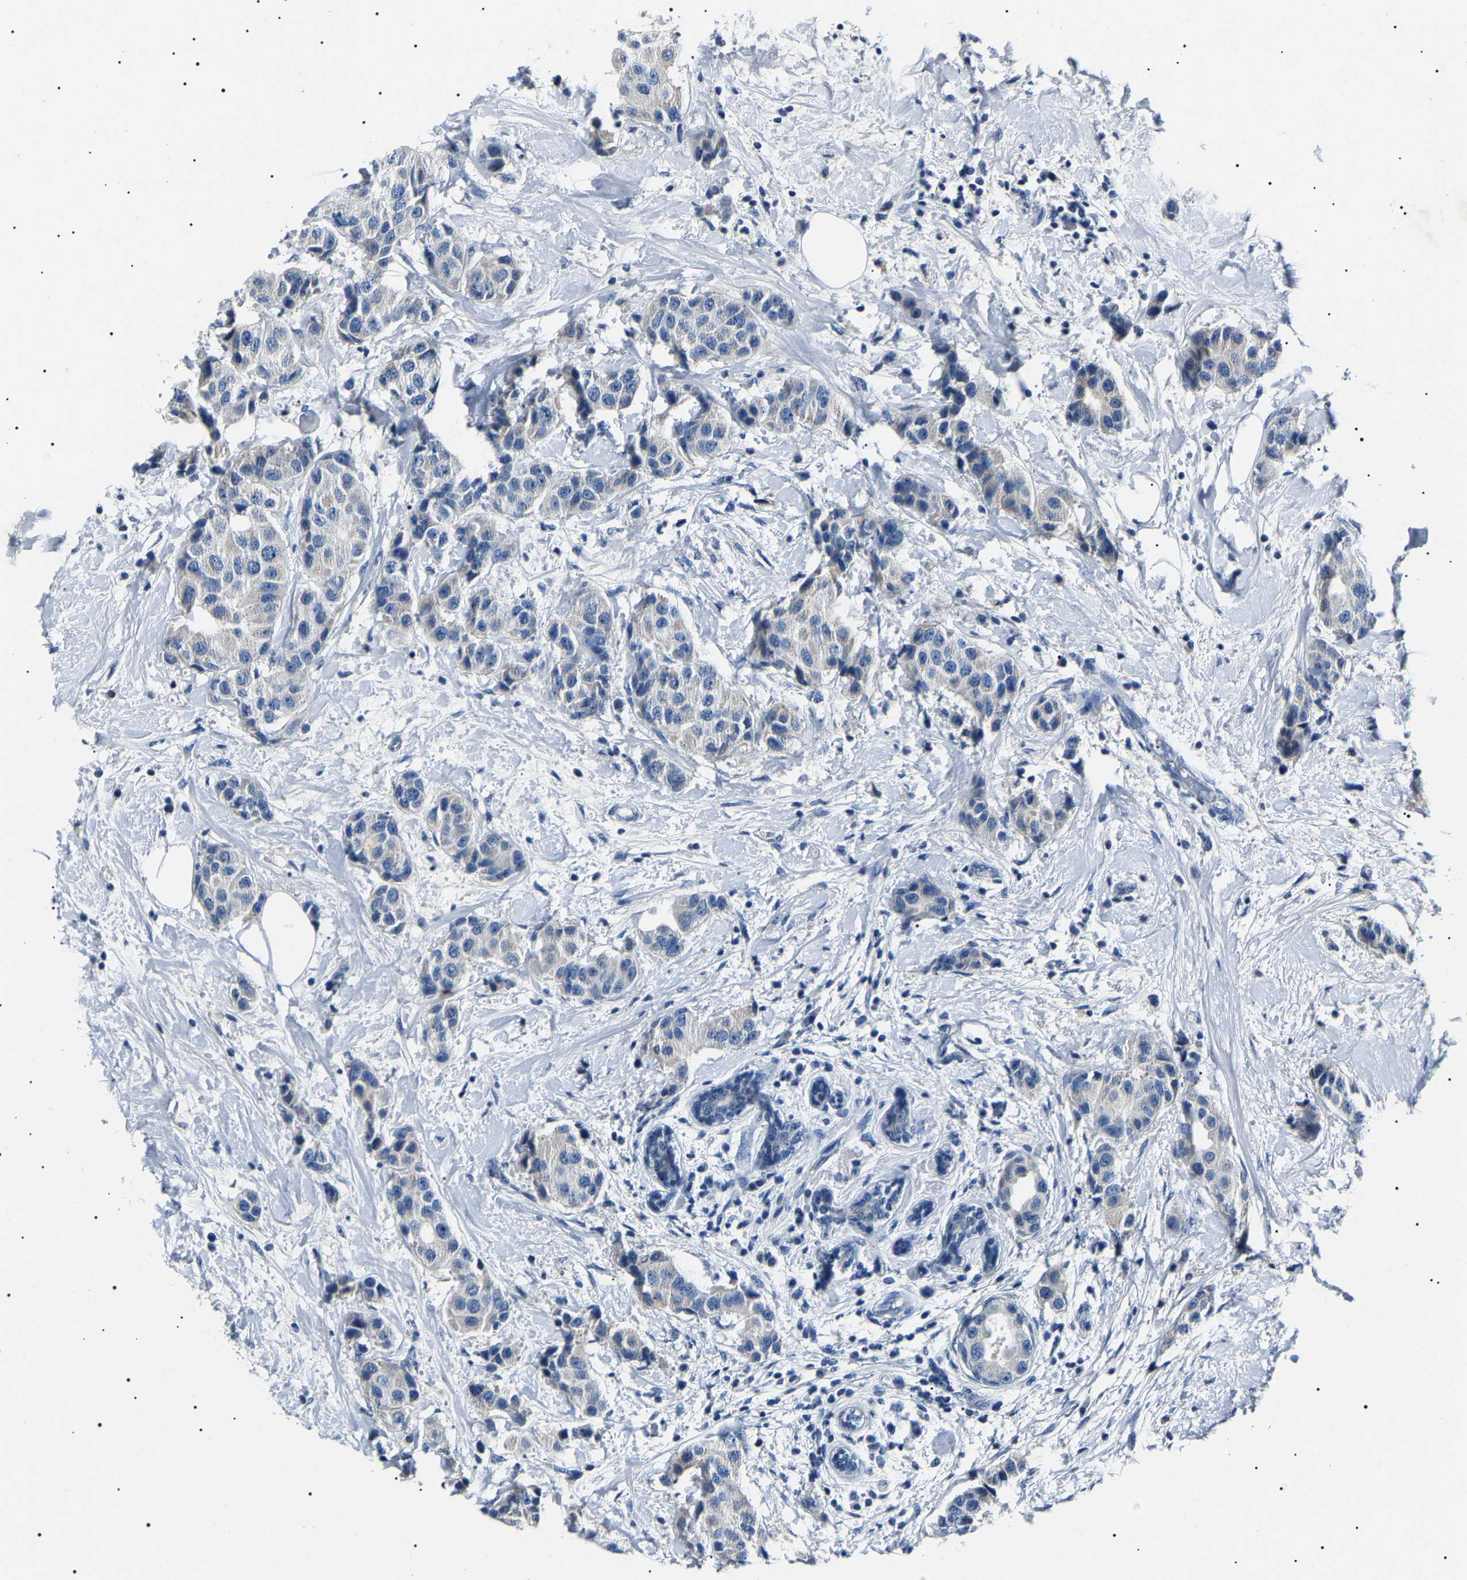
{"staining": {"intensity": "negative", "quantity": "none", "location": "none"}, "tissue": "breast cancer", "cell_type": "Tumor cells", "image_type": "cancer", "snomed": [{"axis": "morphology", "description": "Normal tissue, NOS"}, {"axis": "morphology", "description": "Duct carcinoma"}, {"axis": "topography", "description": "Breast"}], "caption": "Immunohistochemistry photomicrograph of human breast invasive ductal carcinoma stained for a protein (brown), which reveals no expression in tumor cells. (DAB (3,3'-diaminobenzidine) immunohistochemistry with hematoxylin counter stain).", "gene": "KLK15", "patient": {"sex": "female", "age": 39}}